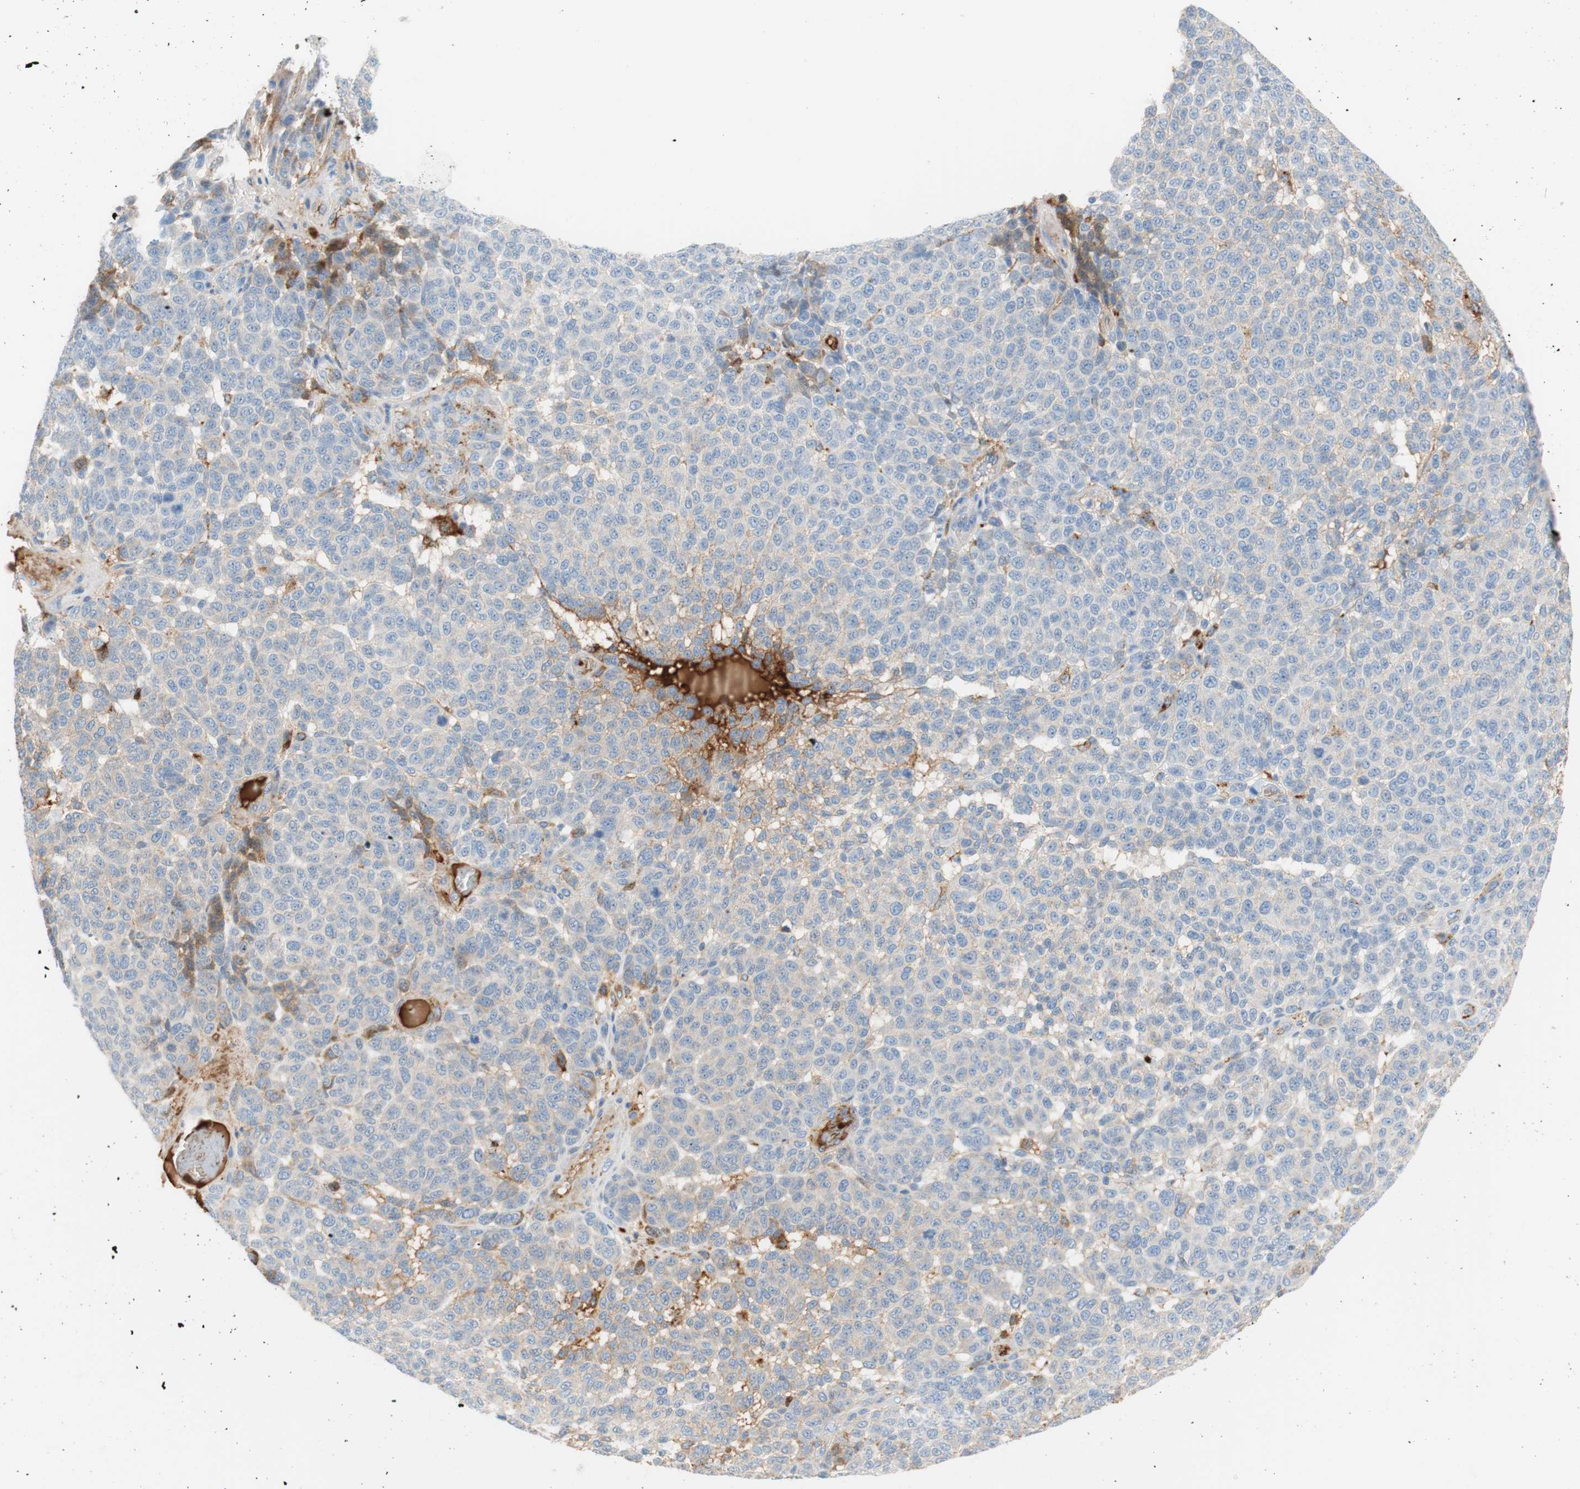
{"staining": {"intensity": "negative", "quantity": "none", "location": "none"}, "tissue": "melanoma", "cell_type": "Tumor cells", "image_type": "cancer", "snomed": [{"axis": "morphology", "description": "Malignant melanoma, NOS"}, {"axis": "topography", "description": "Skin"}], "caption": "Tumor cells are negative for brown protein staining in melanoma.", "gene": "RBP4", "patient": {"sex": "male", "age": 59}}